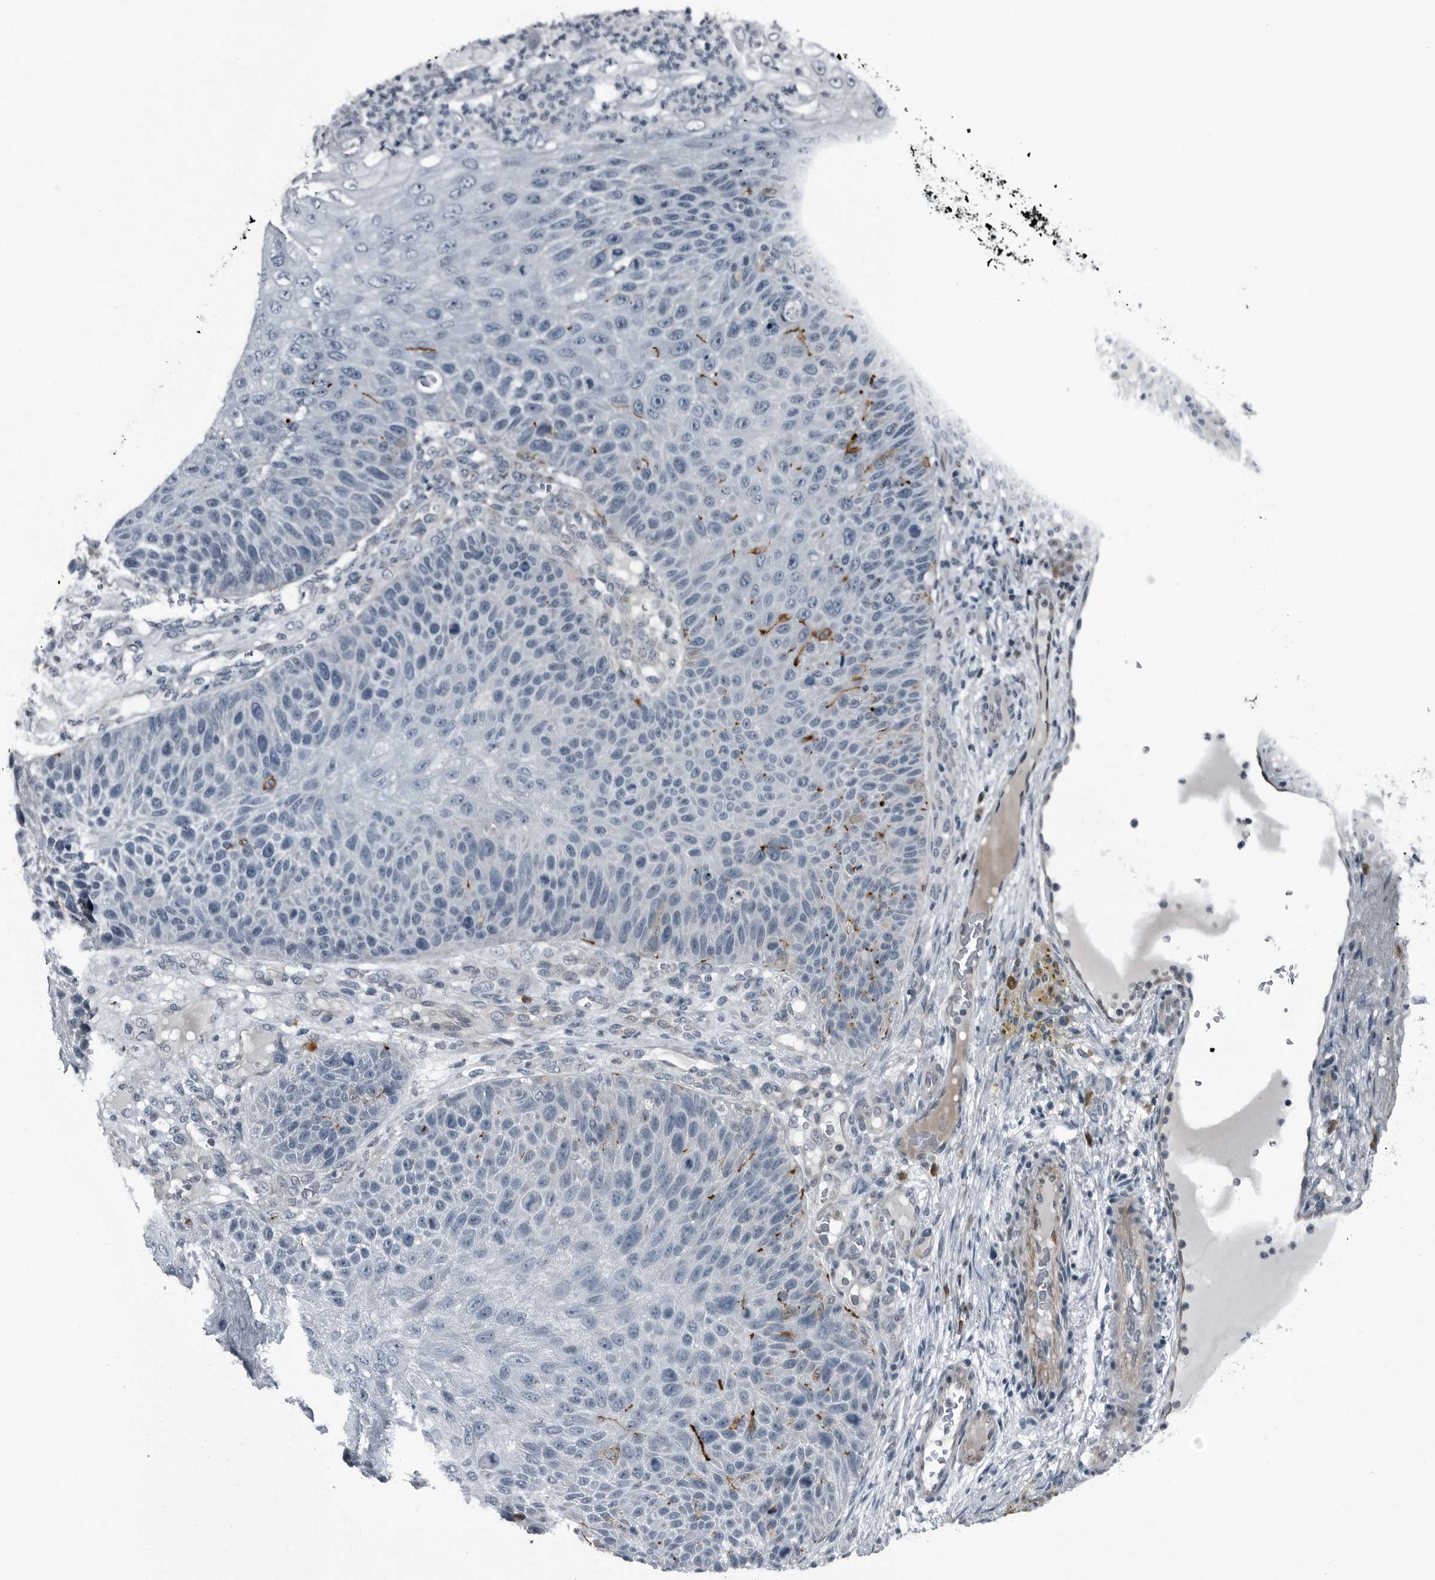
{"staining": {"intensity": "negative", "quantity": "none", "location": "none"}, "tissue": "skin cancer", "cell_type": "Tumor cells", "image_type": "cancer", "snomed": [{"axis": "morphology", "description": "Squamous cell carcinoma, NOS"}, {"axis": "topography", "description": "Skin"}], "caption": "High power microscopy histopathology image of an immunohistochemistry (IHC) photomicrograph of skin cancer, revealing no significant expression in tumor cells. The staining was performed using DAB (3,3'-diaminobenzidine) to visualize the protein expression in brown, while the nuclei were stained in blue with hematoxylin (Magnification: 20x).", "gene": "GAK", "patient": {"sex": "female", "age": 88}}